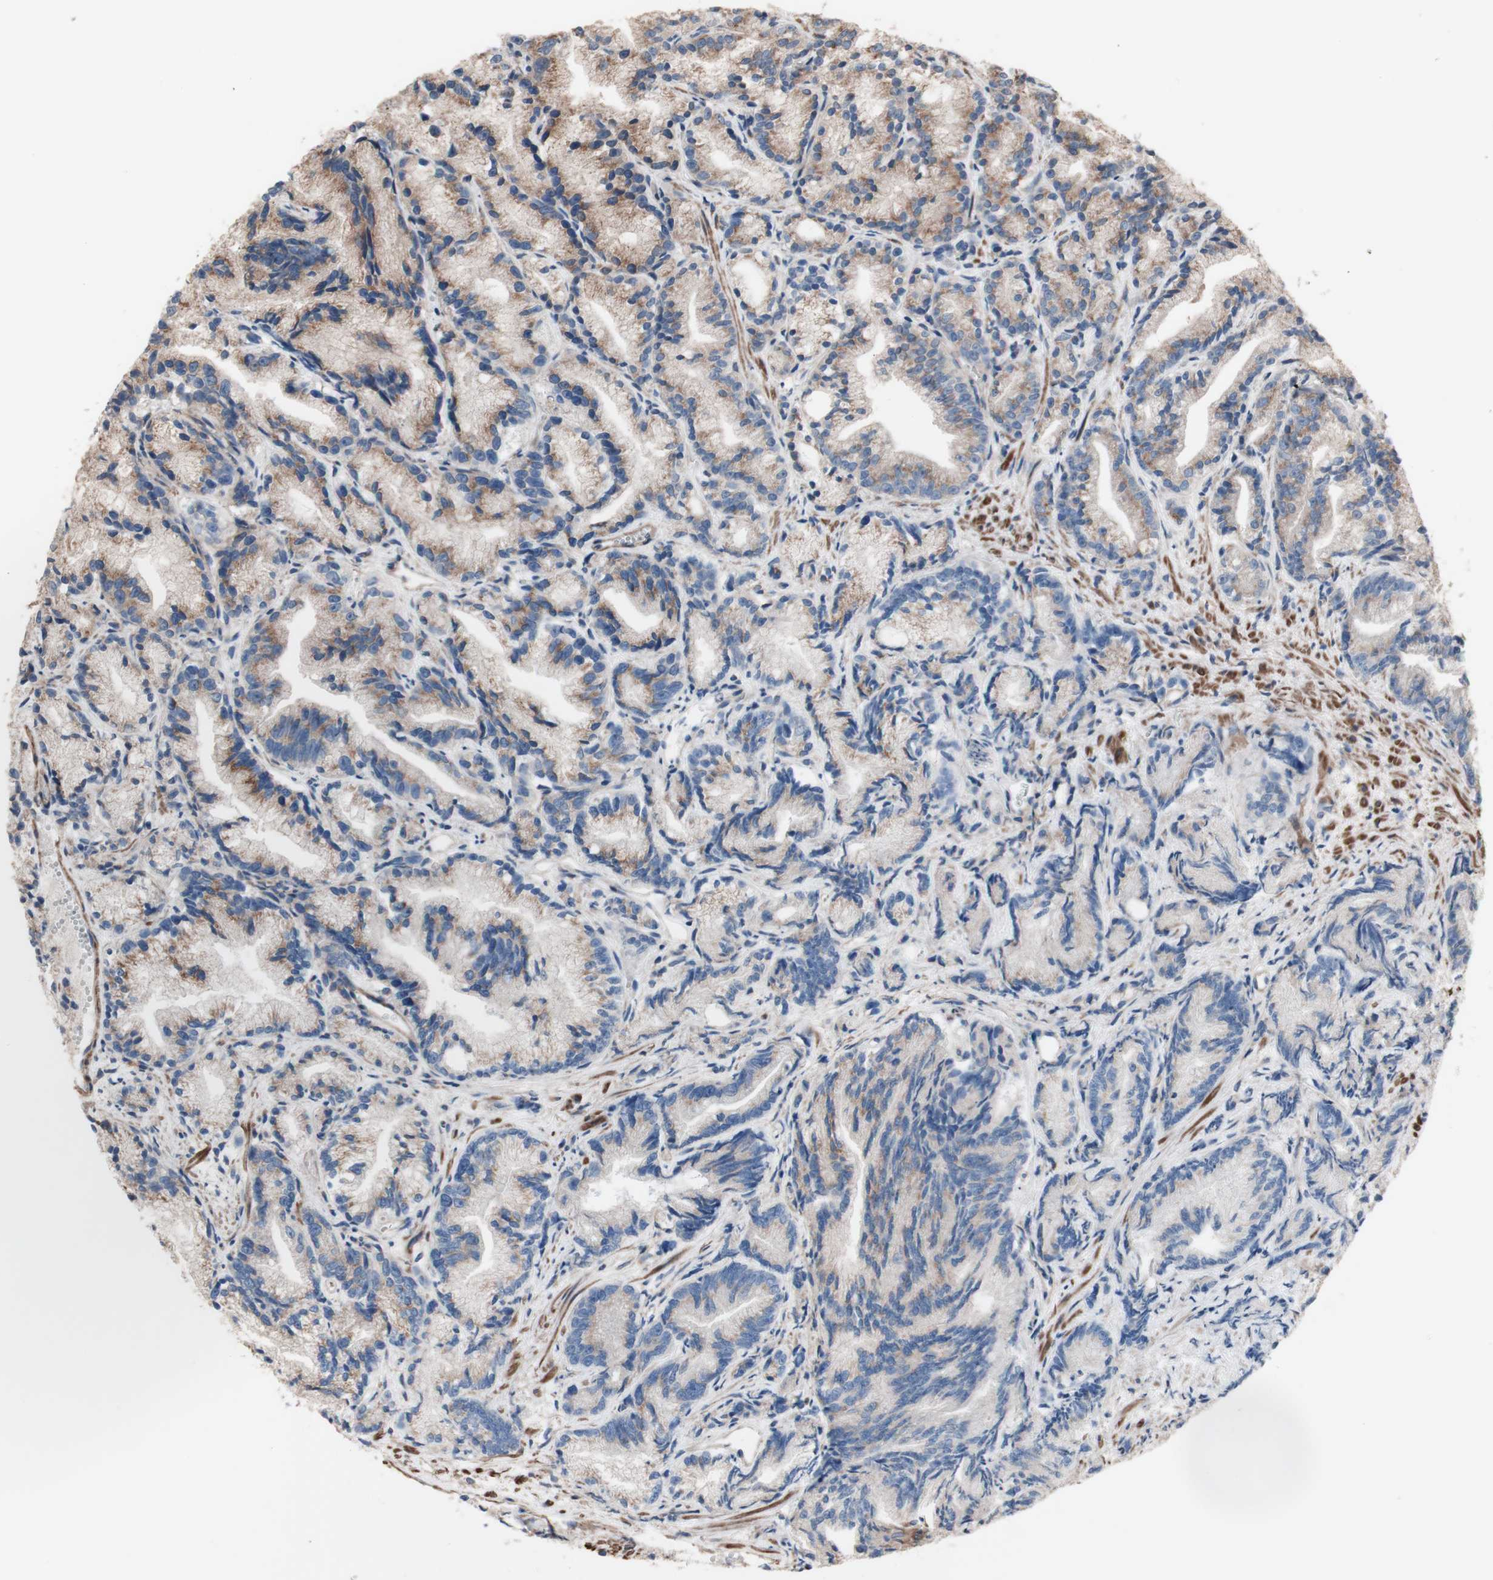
{"staining": {"intensity": "weak", "quantity": ">75%", "location": "cytoplasmic/membranous"}, "tissue": "prostate cancer", "cell_type": "Tumor cells", "image_type": "cancer", "snomed": [{"axis": "morphology", "description": "Adenocarcinoma, Low grade"}, {"axis": "topography", "description": "Prostate"}], "caption": "Adenocarcinoma (low-grade) (prostate) stained with a brown dye exhibits weak cytoplasmic/membranous positive positivity in approximately >75% of tumor cells.", "gene": "COPB1", "patient": {"sex": "male", "age": 89}}